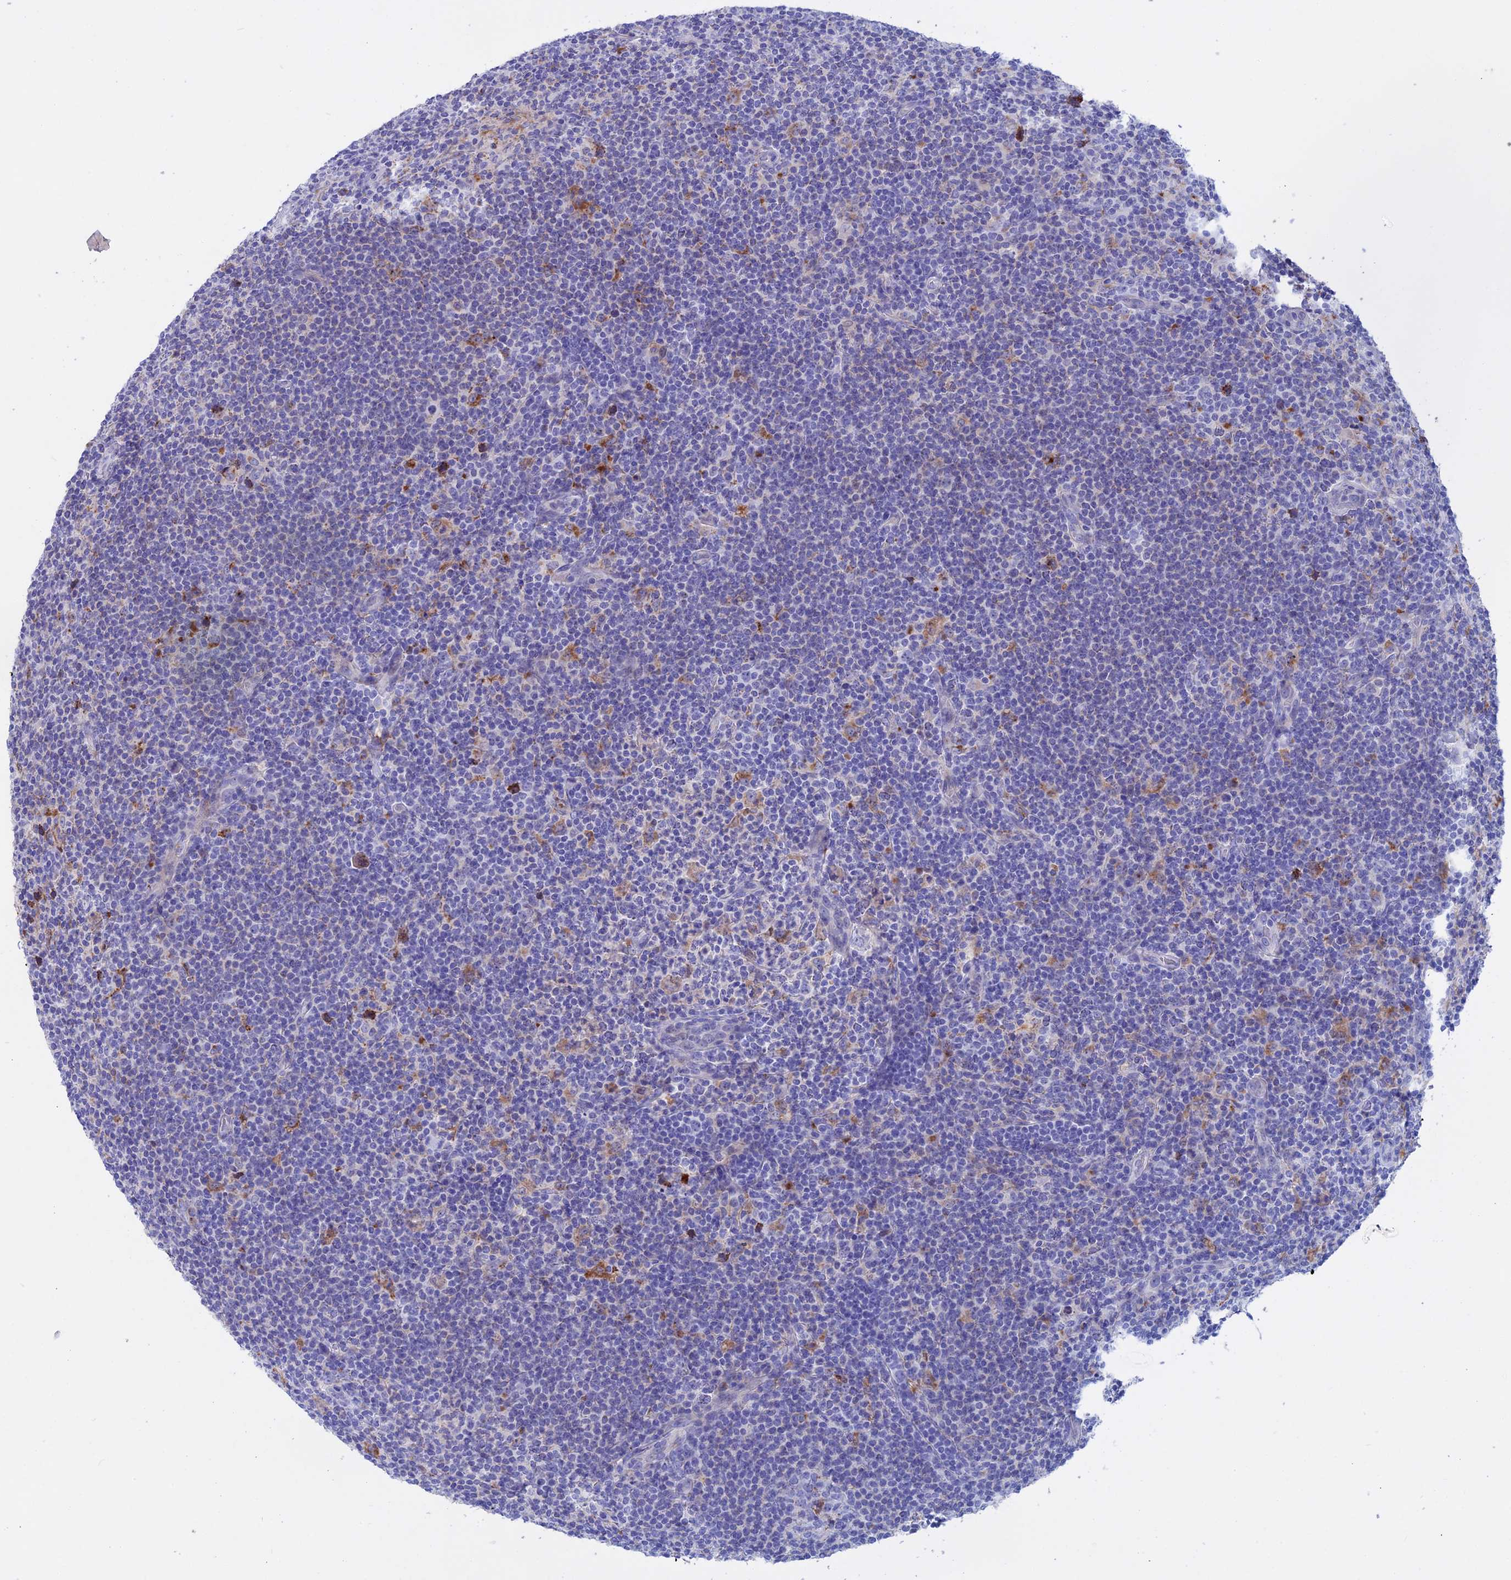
{"staining": {"intensity": "negative", "quantity": "none", "location": "none"}, "tissue": "lymphoma", "cell_type": "Tumor cells", "image_type": "cancer", "snomed": [{"axis": "morphology", "description": "Hodgkin's disease, NOS"}, {"axis": "topography", "description": "Lymph node"}], "caption": "Immunohistochemistry of human lymphoma exhibits no expression in tumor cells.", "gene": "SLC2A6", "patient": {"sex": "female", "age": 57}}